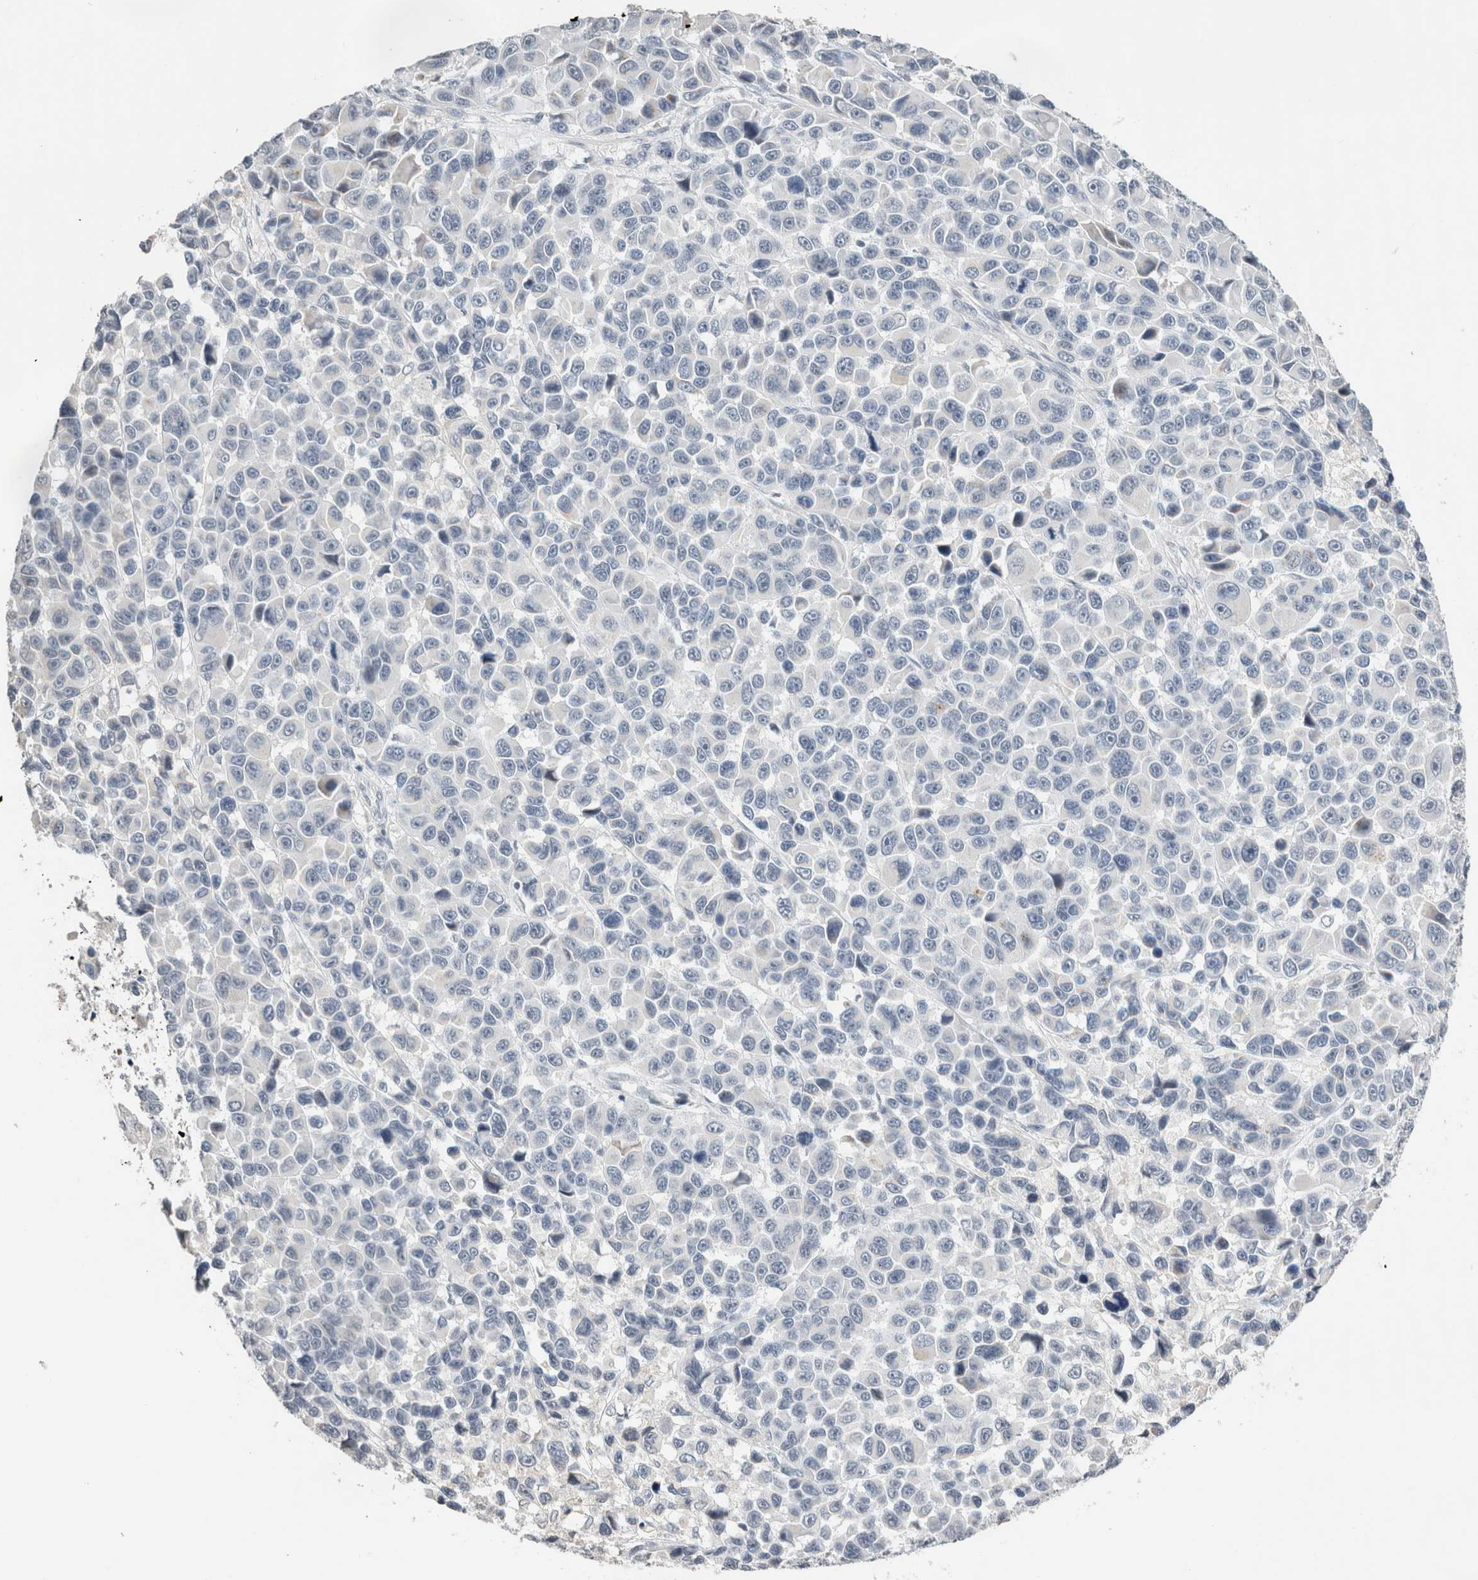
{"staining": {"intensity": "negative", "quantity": "none", "location": "none"}, "tissue": "melanoma", "cell_type": "Tumor cells", "image_type": "cancer", "snomed": [{"axis": "morphology", "description": "Malignant melanoma, NOS"}, {"axis": "topography", "description": "Skin"}], "caption": "Malignant melanoma was stained to show a protein in brown. There is no significant positivity in tumor cells. (DAB immunohistochemistry (IHC), high magnification).", "gene": "CRAT", "patient": {"sex": "male", "age": 53}}